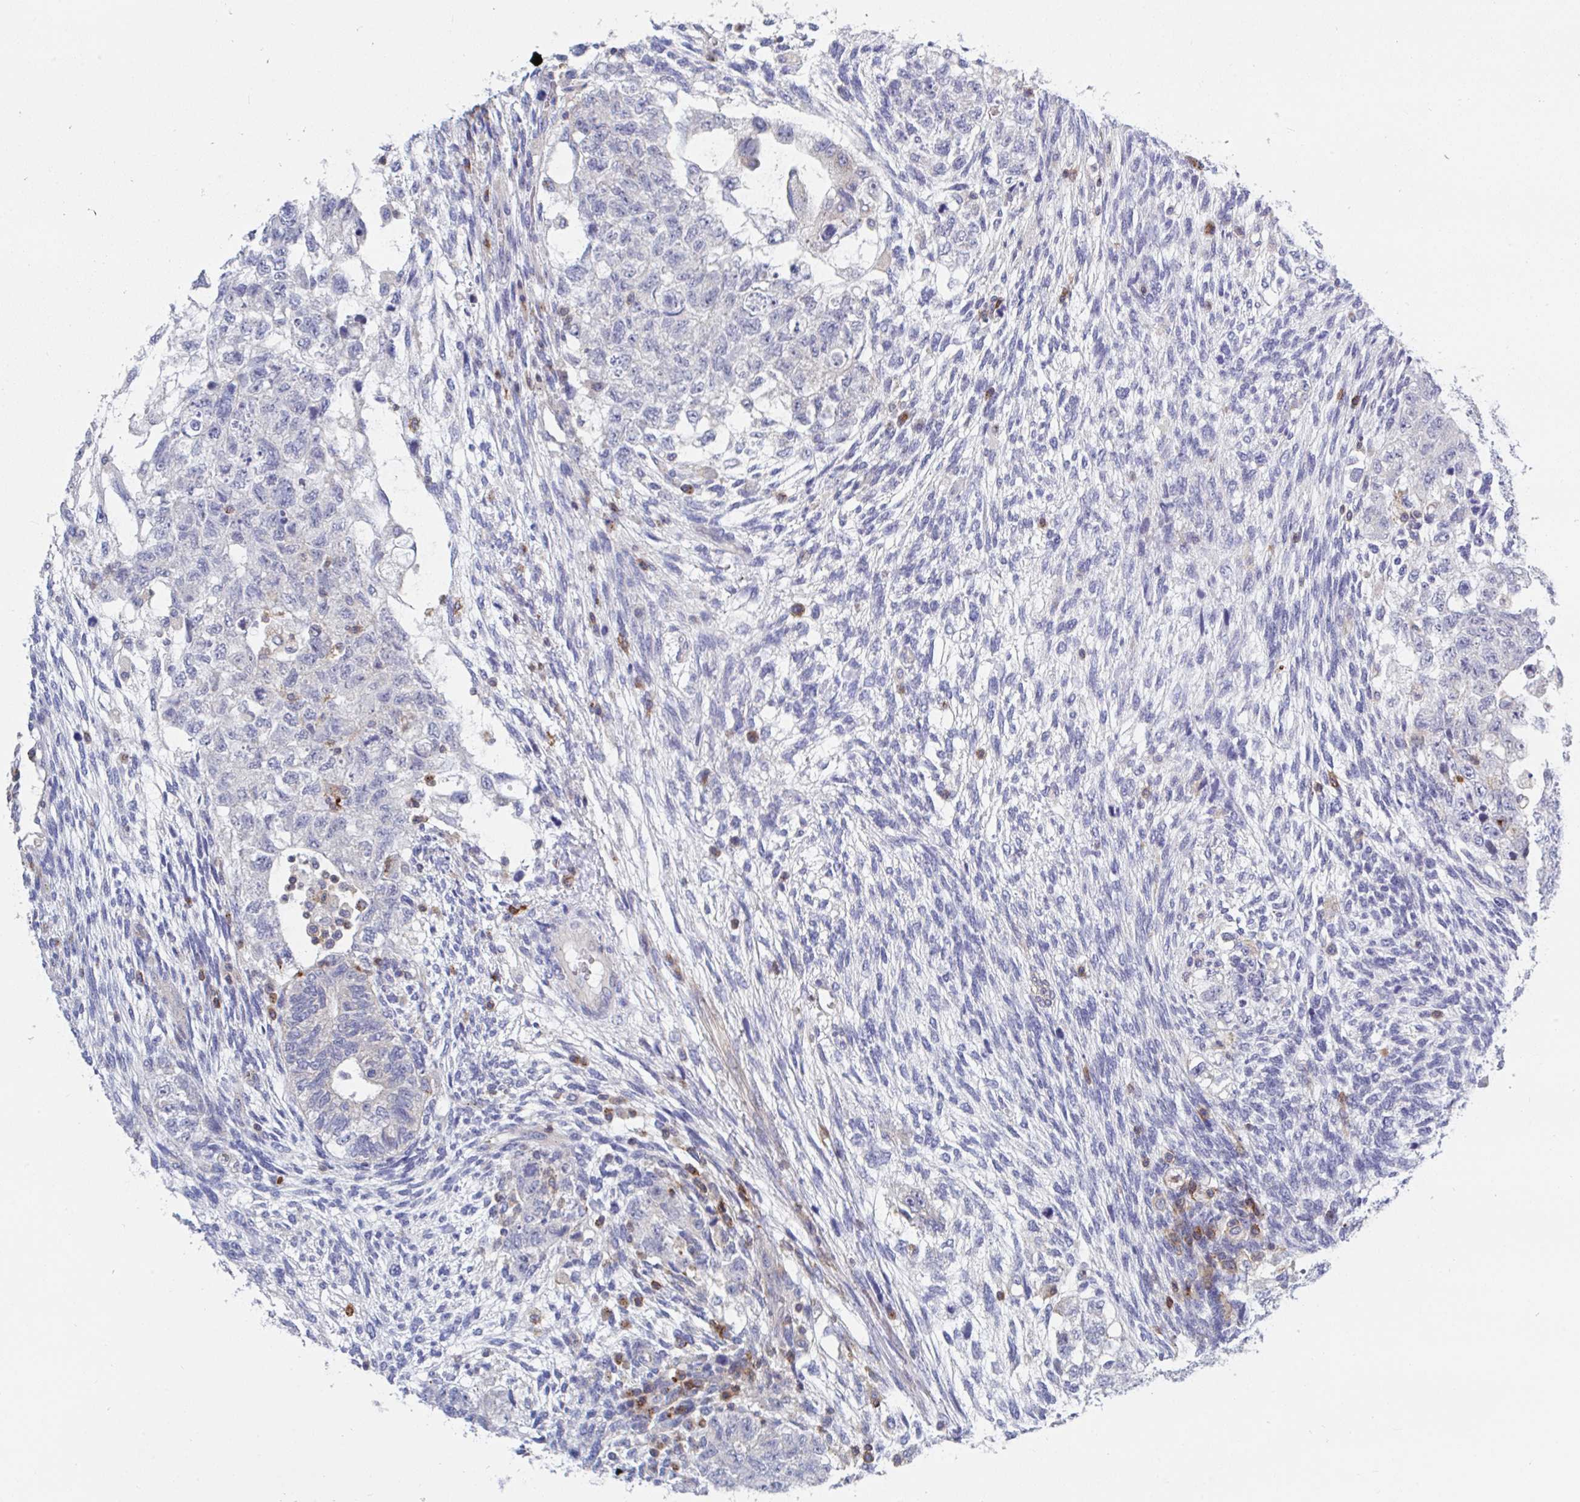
{"staining": {"intensity": "negative", "quantity": "none", "location": "none"}, "tissue": "testis cancer", "cell_type": "Tumor cells", "image_type": "cancer", "snomed": [{"axis": "morphology", "description": "Normal tissue, NOS"}, {"axis": "morphology", "description": "Carcinoma, Embryonal, NOS"}, {"axis": "topography", "description": "Testis"}], "caption": "An immunohistochemistry (IHC) micrograph of embryonal carcinoma (testis) is shown. There is no staining in tumor cells of embryonal carcinoma (testis). (Brightfield microscopy of DAB IHC at high magnification).", "gene": "FRMD3", "patient": {"sex": "male", "age": 36}}